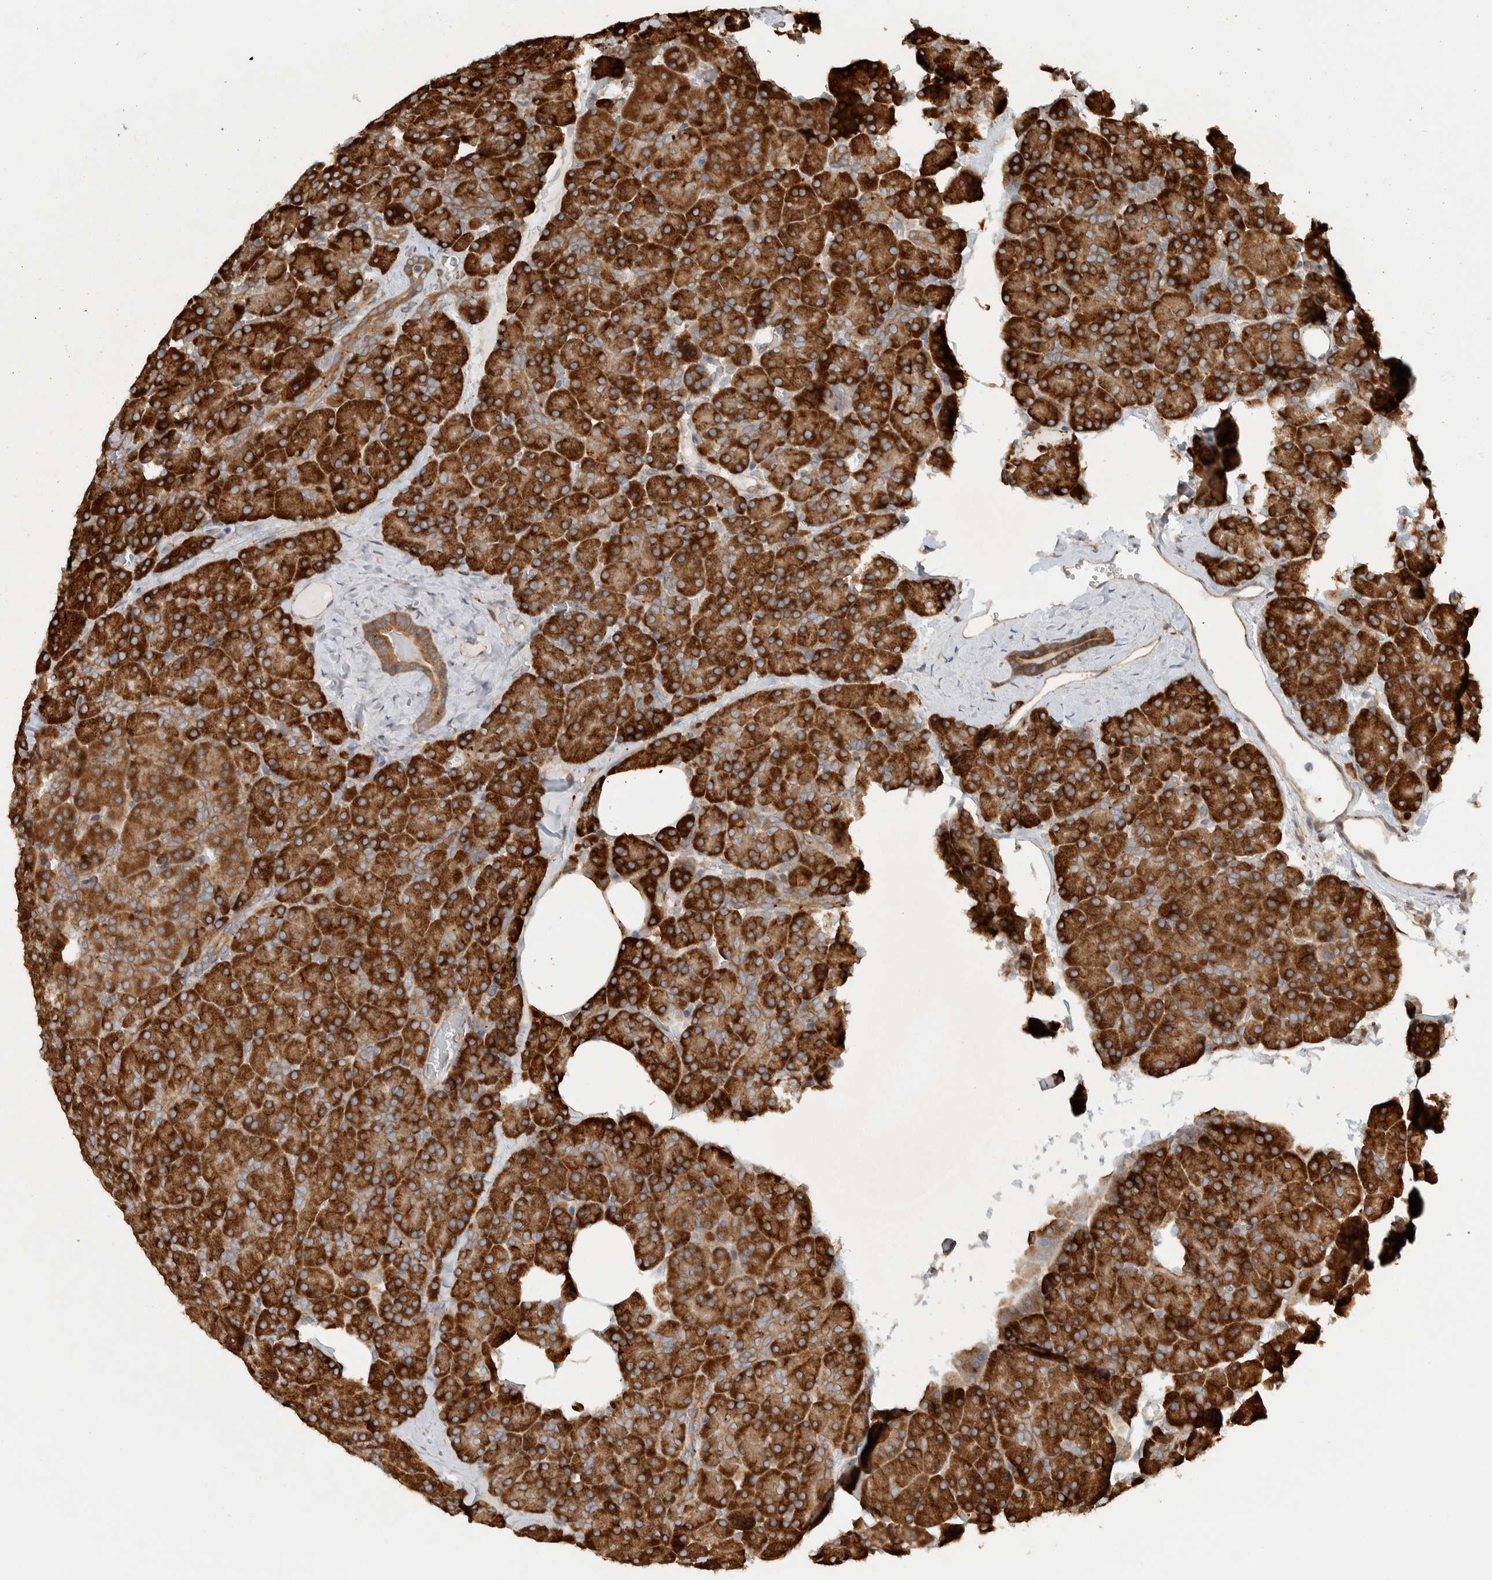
{"staining": {"intensity": "strong", "quantity": ">75%", "location": "cytoplasmic/membranous"}, "tissue": "pancreas", "cell_type": "Exocrine glandular cells", "image_type": "normal", "snomed": [{"axis": "morphology", "description": "Normal tissue, NOS"}, {"axis": "morphology", "description": "Carcinoid, malignant, NOS"}, {"axis": "topography", "description": "Pancreas"}], "caption": "Immunohistochemistry image of normal pancreas: human pancreas stained using immunohistochemistry (IHC) shows high levels of strong protein expression localized specifically in the cytoplasmic/membranous of exocrine glandular cells, appearing as a cytoplasmic/membranous brown color.", "gene": "CNTROB", "patient": {"sex": "female", "age": 35}}